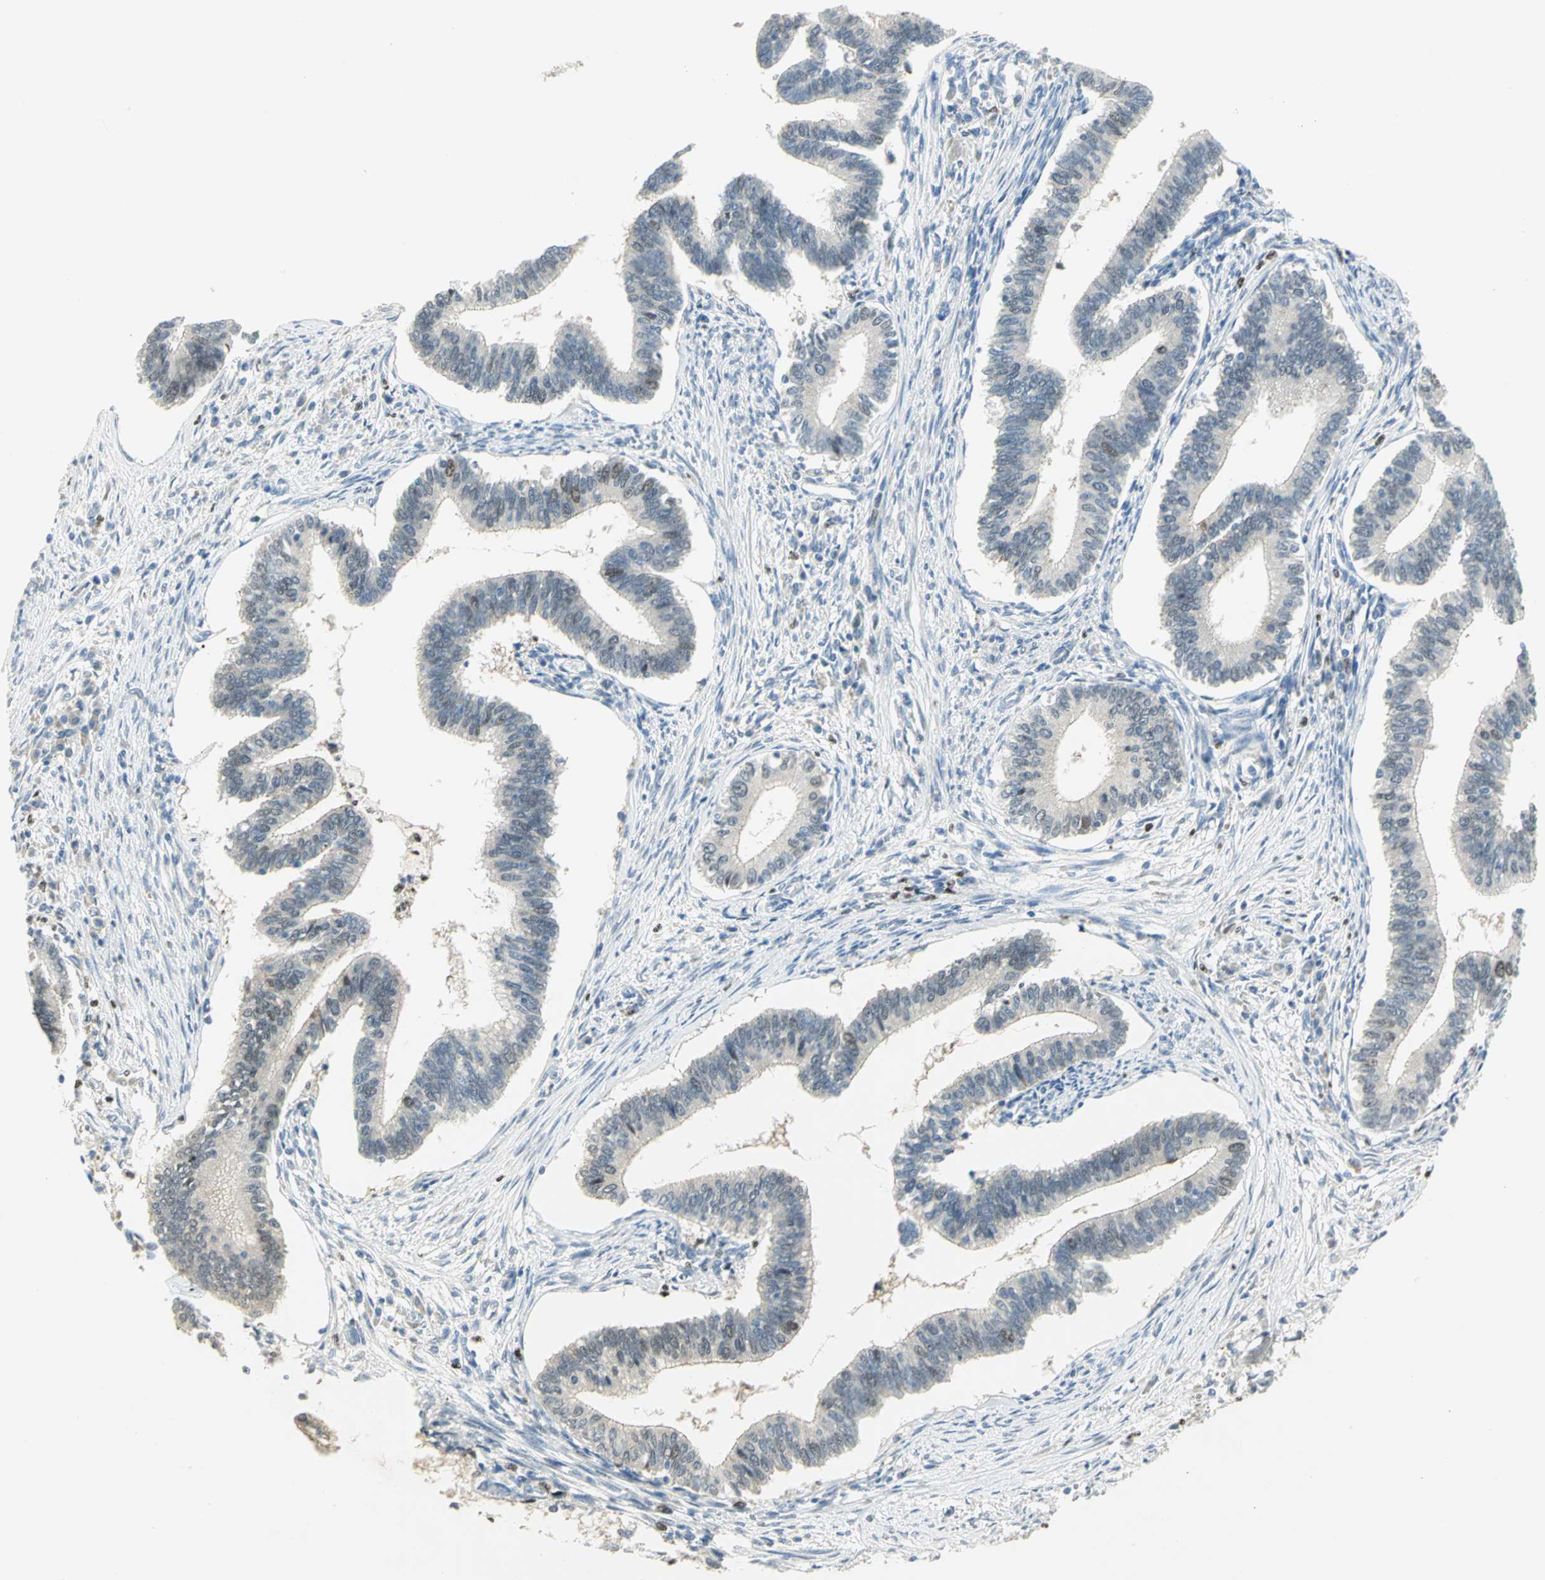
{"staining": {"intensity": "moderate", "quantity": "<25%", "location": "nuclear"}, "tissue": "cervical cancer", "cell_type": "Tumor cells", "image_type": "cancer", "snomed": [{"axis": "morphology", "description": "Adenocarcinoma, NOS"}, {"axis": "topography", "description": "Cervix"}], "caption": "A low amount of moderate nuclear expression is seen in about <25% of tumor cells in cervical cancer (adenocarcinoma) tissue.", "gene": "BCL6", "patient": {"sex": "female", "age": 36}}